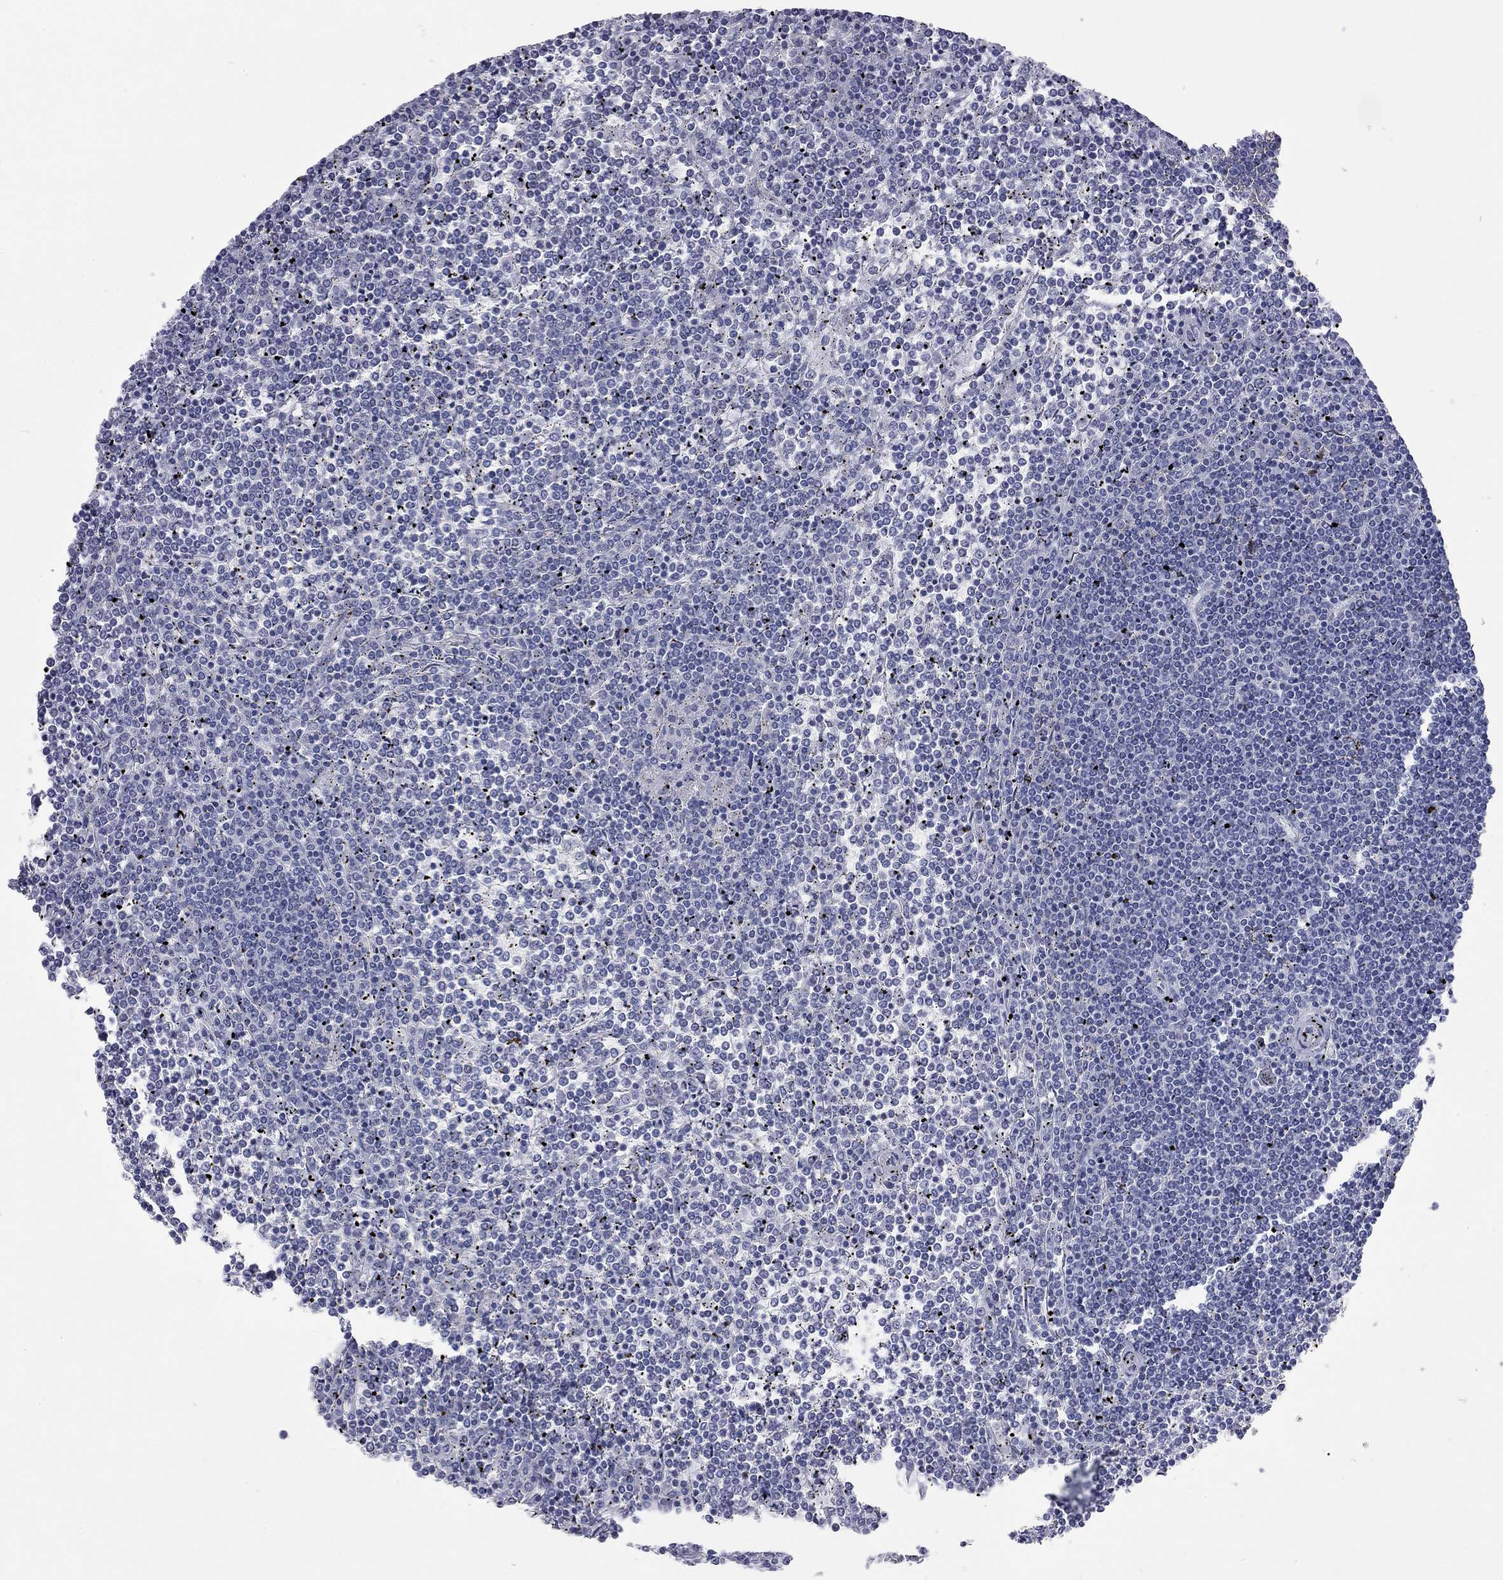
{"staining": {"intensity": "negative", "quantity": "none", "location": "none"}, "tissue": "lymphoma", "cell_type": "Tumor cells", "image_type": "cancer", "snomed": [{"axis": "morphology", "description": "Malignant lymphoma, non-Hodgkin's type, Low grade"}, {"axis": "topography", "description": "Spleen"}], "caption": "A micrograph of lymphoma stained for a protein displays no brown staining in tumor cells. (DAB (3,3'-diaminobenzidine) immunohistochemistry (IHC), high magnification).", "gene": "AK8", "patient": {"sex": "female", "age": 19}}